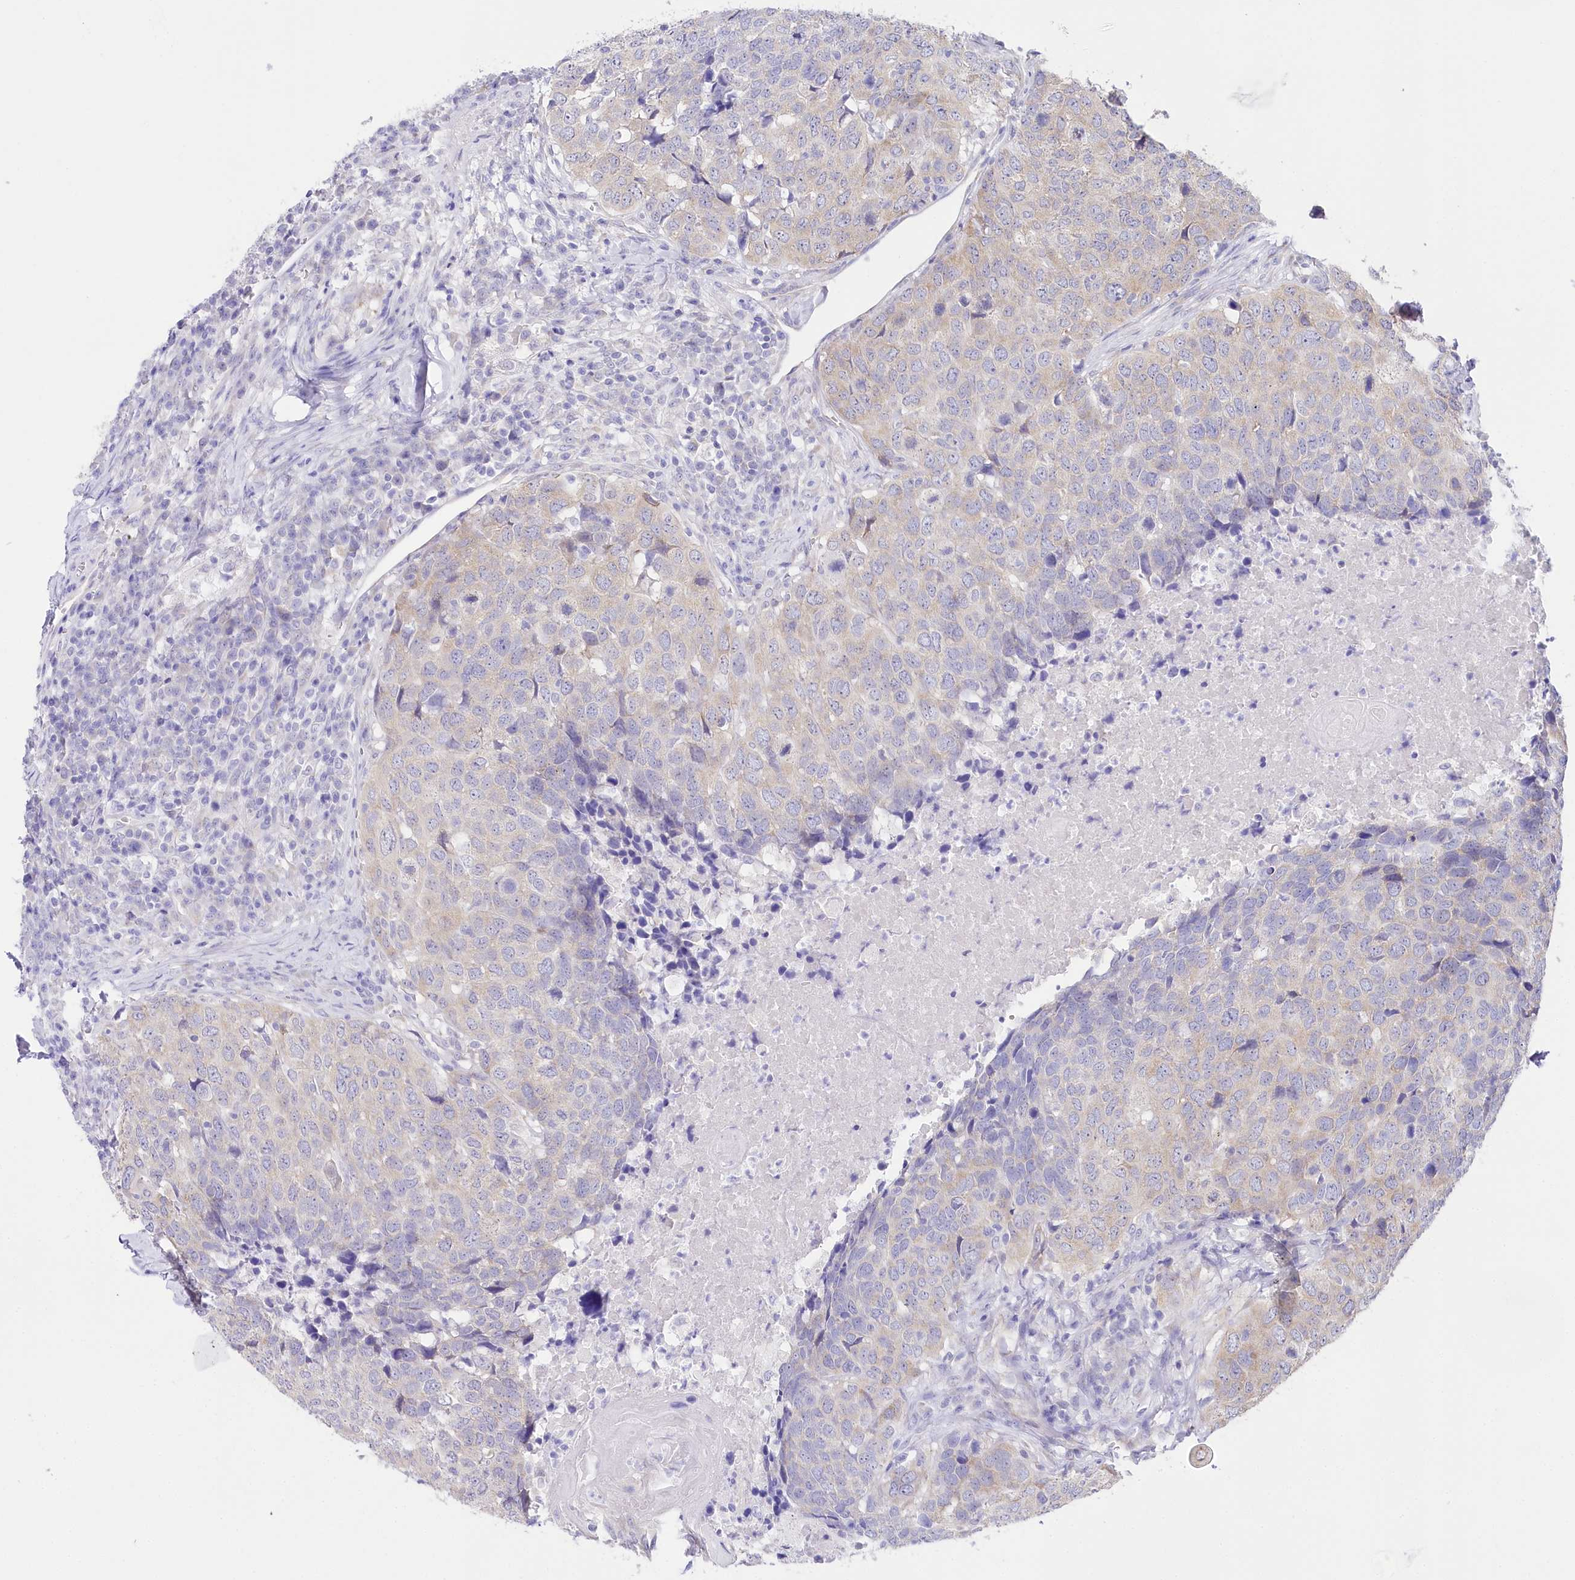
{"staining": {"intensity": "weak", "quantity": "25%-75%", "location": "cytoplasmic/membranous"}, "tissue": "head and neck cancer", "cell_type": "Tumor cells", "image_type": "cancer", "snomed": [{"axis": "morphology", "description": "Squamous cell carcinoma, NOS"}, {"axis": "topography", "description": "Head-Neck"}], "caption": "A low amount of weak cytoplasmic/membranous positivity is appreciated in about 25%-75% of tumor cells in squamous cell carcinoma (head and neck) tissue. The staining was performed using DAB to visualize the protein expression in brown, while the nuclei were stained in blue with hematoxylin (Magnification: 20x).", "gene": "CSN3", "patient": {"sex": "male", "age": 66}}